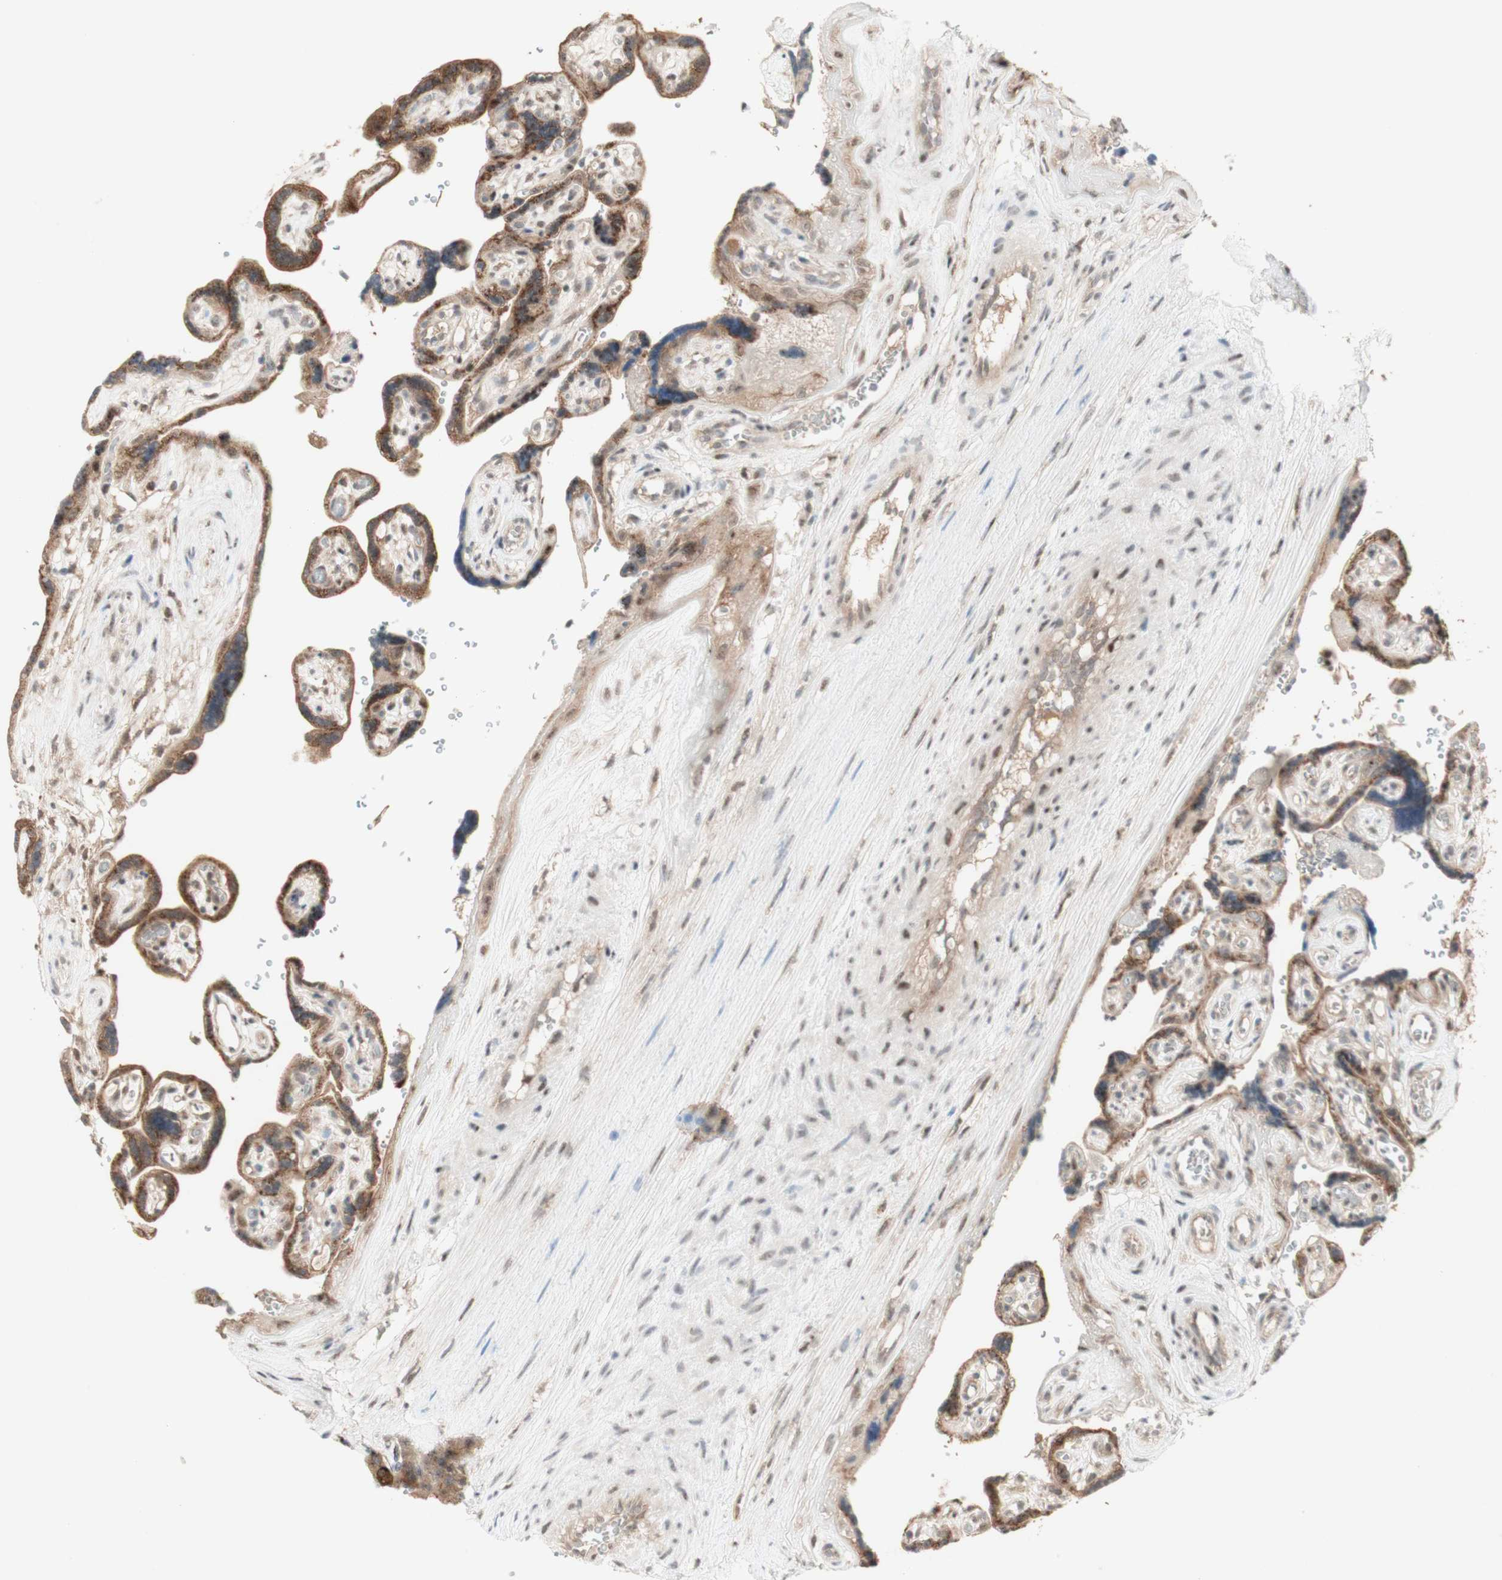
{"staining": {"intensity": "moderate", "quantity": ">75%", "location": "cytoplasmic/membranous"}, "tissue": "placenta", "cell_type": "Trophoblastic cells", "image_type": "normal", "snomed": [{"axis": "morphology", "description": "Normal tissue, NOS"}, {"axis": "topography", "description": "Placenta"}], "caption": "A histopathology image showing moderate cytoplasmic/membranous staining in approximately >75% of trophoblastic cells in benign placenta, as visualized by brown immunohistochemical staining.", "gene": "CYLD", "patient": {"sex": "female", "age": 30}}